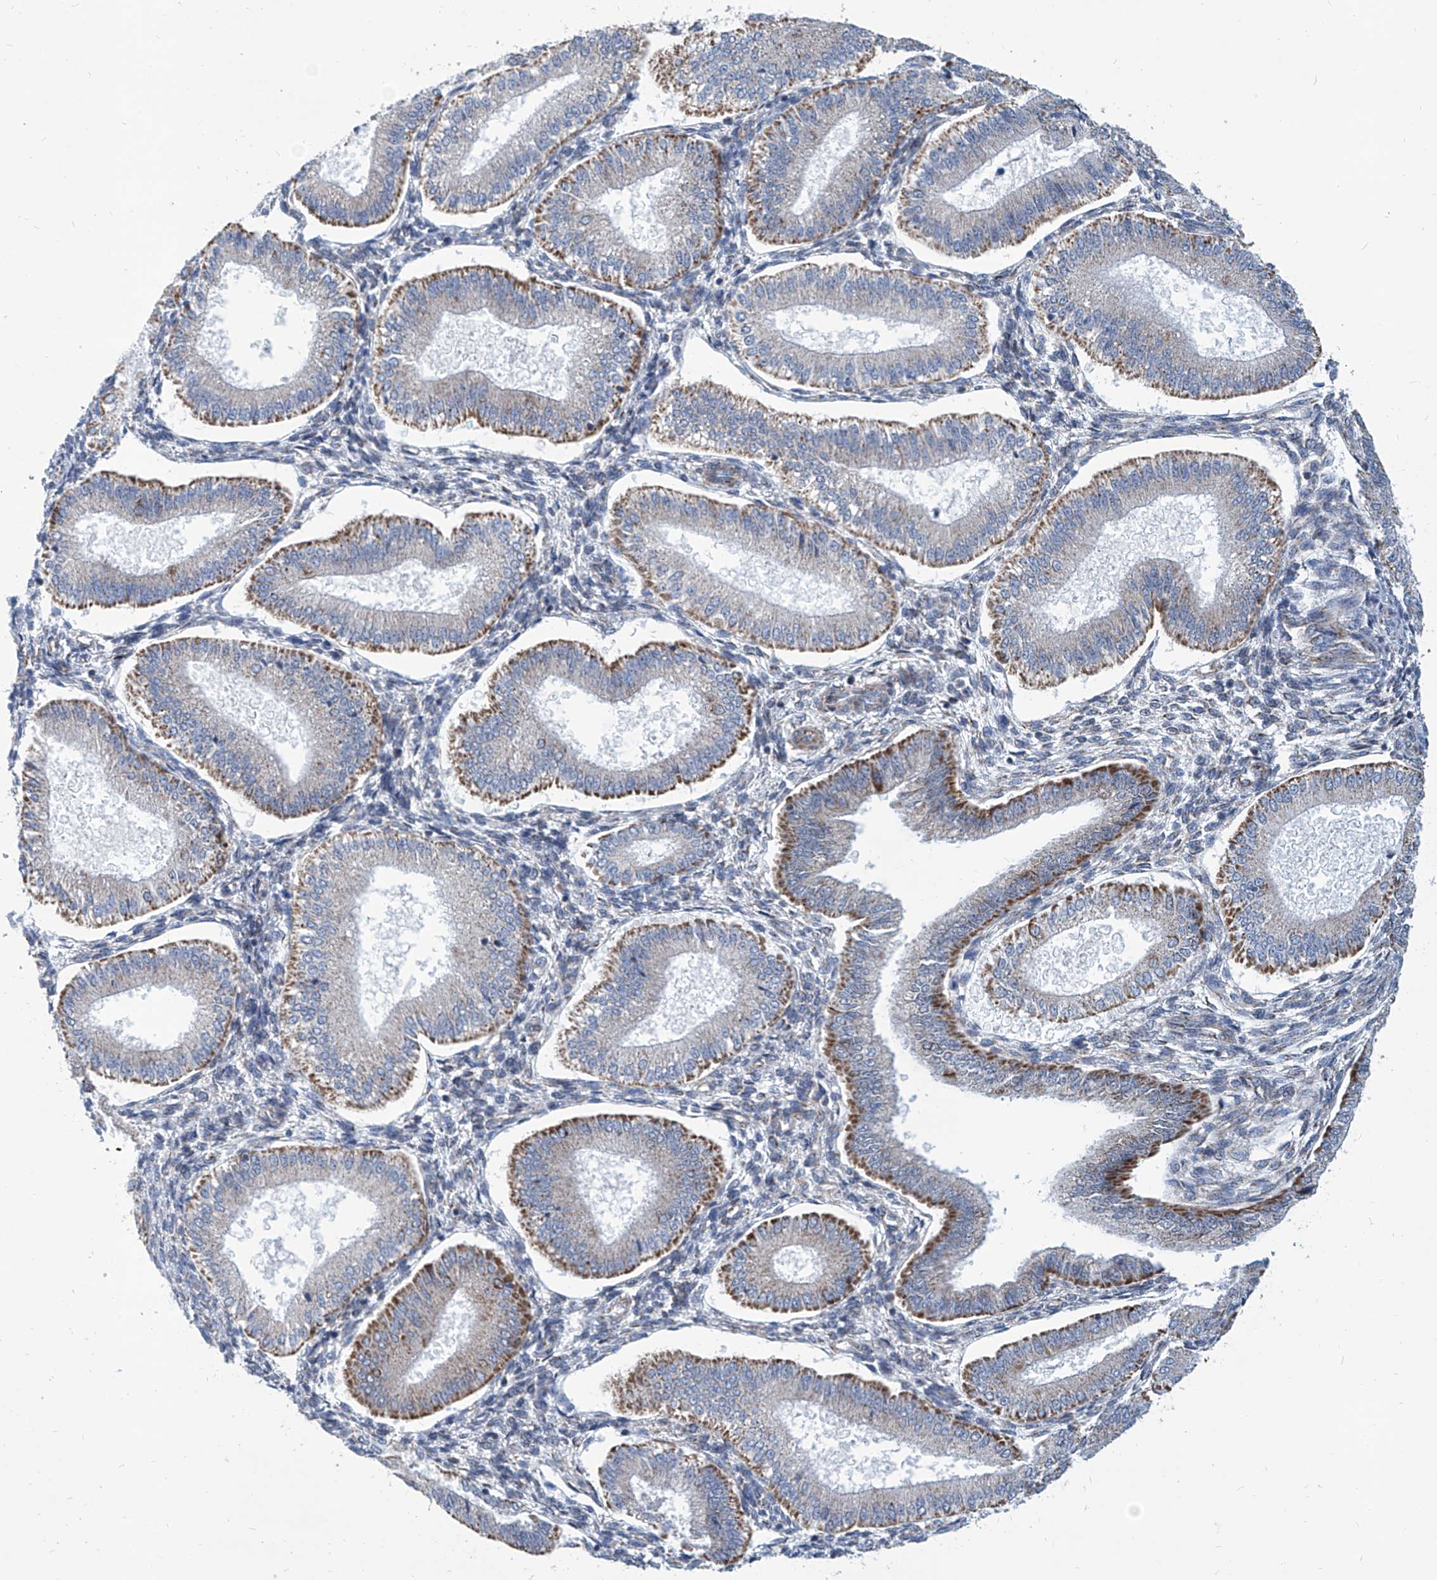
{"staining": {"intensity": "negative", "quantity": "none", "location": "none"}, "tissue": "endometrium", "cell_type": "Cells in endometrial stroma", "image_type": "normal", "snomed": [{"axis": "morphology", "description": "Normal tissue, NOS"}, {"axis": "topography", "description": "Endometrium"}], "caption": "An IHC image of normal endometrium is shown. There is no staining in cells in endometrial stroma of endometrium. The staining was performed using DAB to visualize the protein expression in brown, while the nuclei were stained in blue with hematoxylin (Magnification: 20x).", "gene": "USP48", "patient": {"sex": "female", "age": 39}}